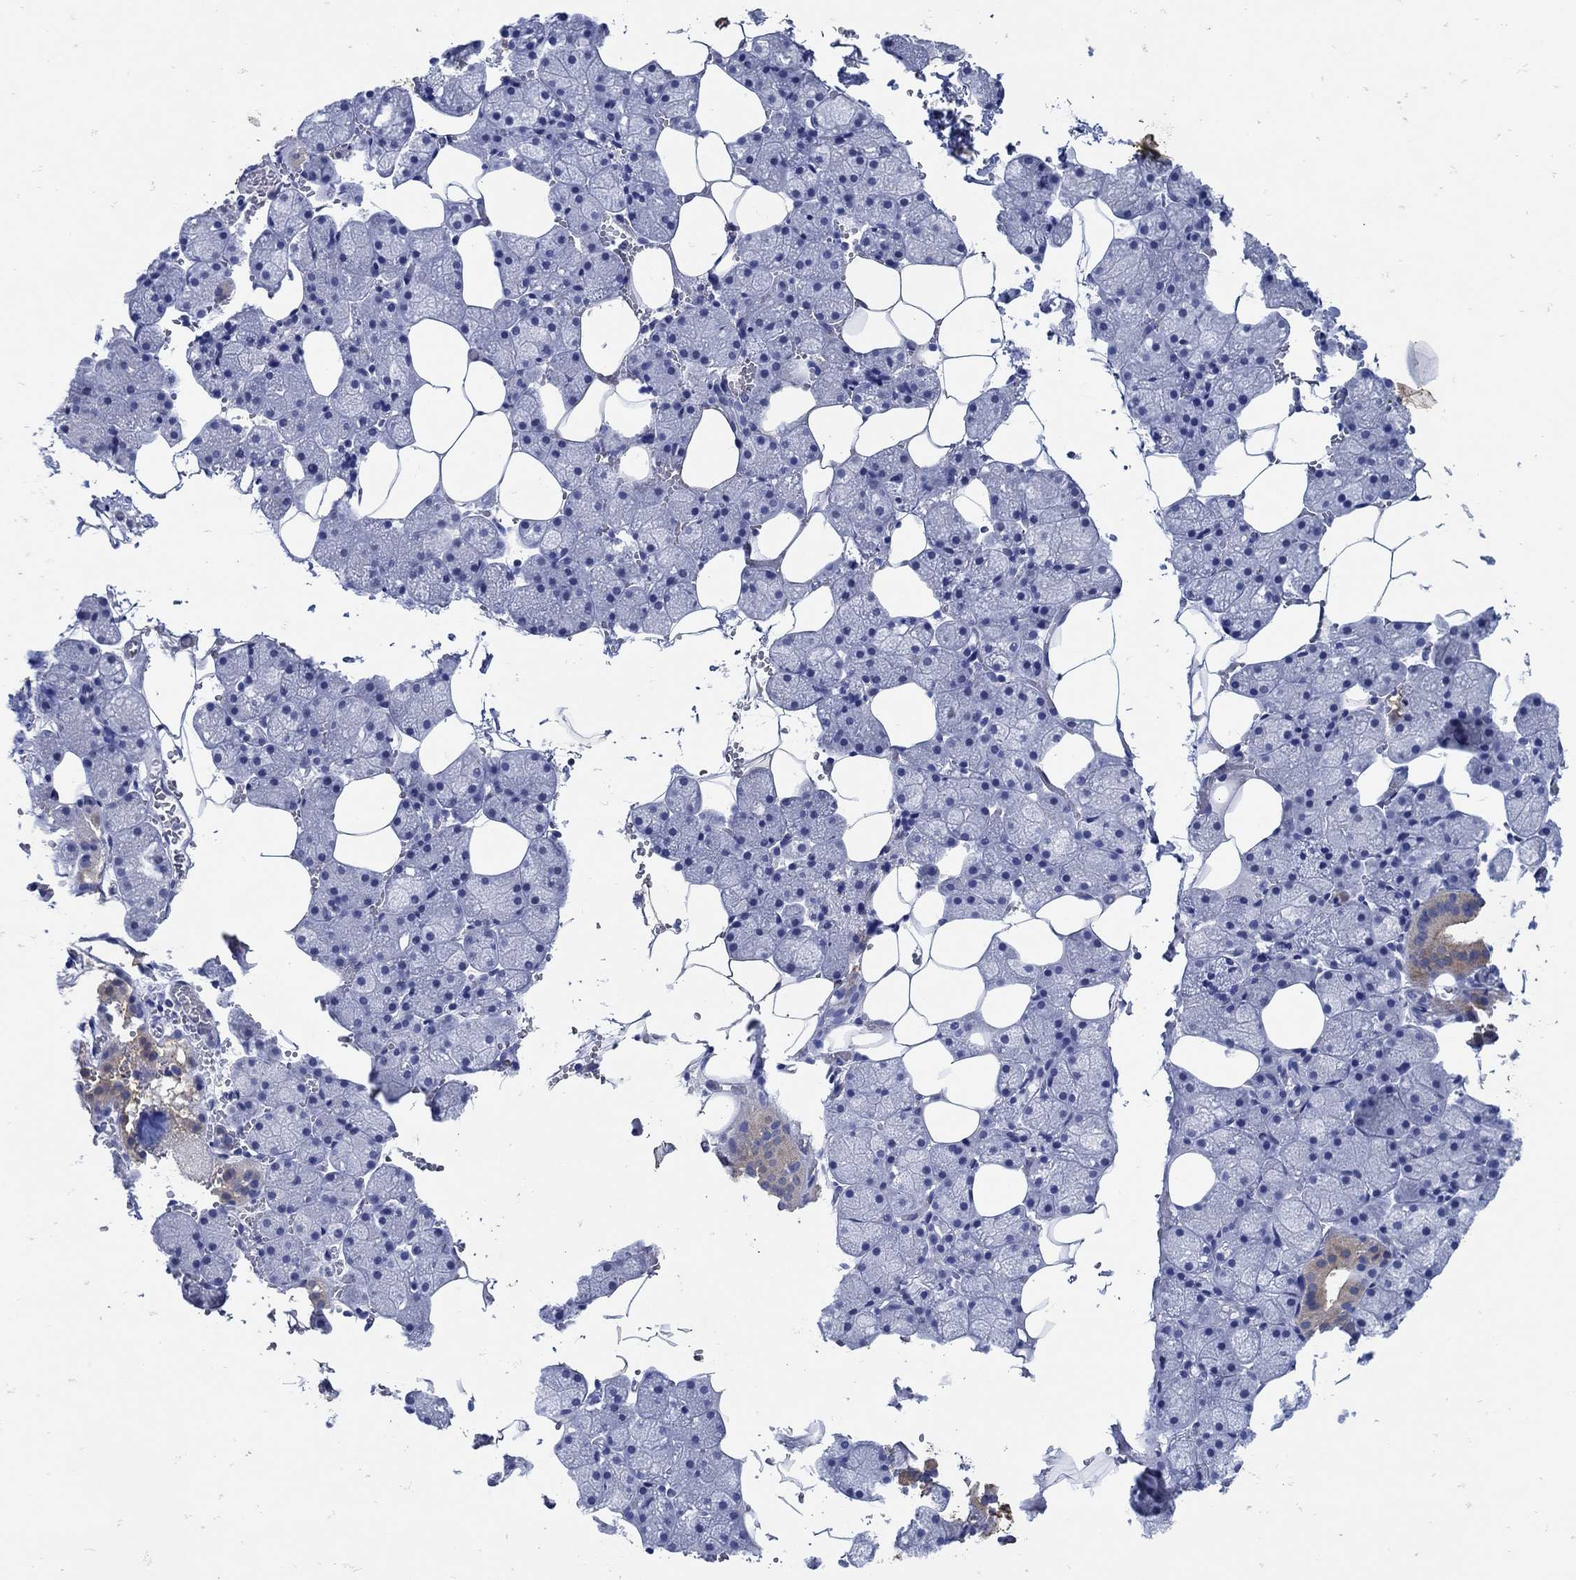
{"staining": {"intensity": "moderate", "quantity": "<25%", "location": "cytoplasmic/membranous"}, "tissue": "salivary gland", "cell_type": "Glandular cells", "image_type": "normal", "snomed": [{"axis": "morphology", "description": "Normal tissue, NOS"}, {"axis": "topography", "description": "Salivary gland"}], "caption": "The image shows staining of benign salivary gland, revealing moderate cytoplasmic/membranous protein expression (brown color) within glandular cells.", "gene": "NOS1", "patient": {"sex": "male", "age": 38}}